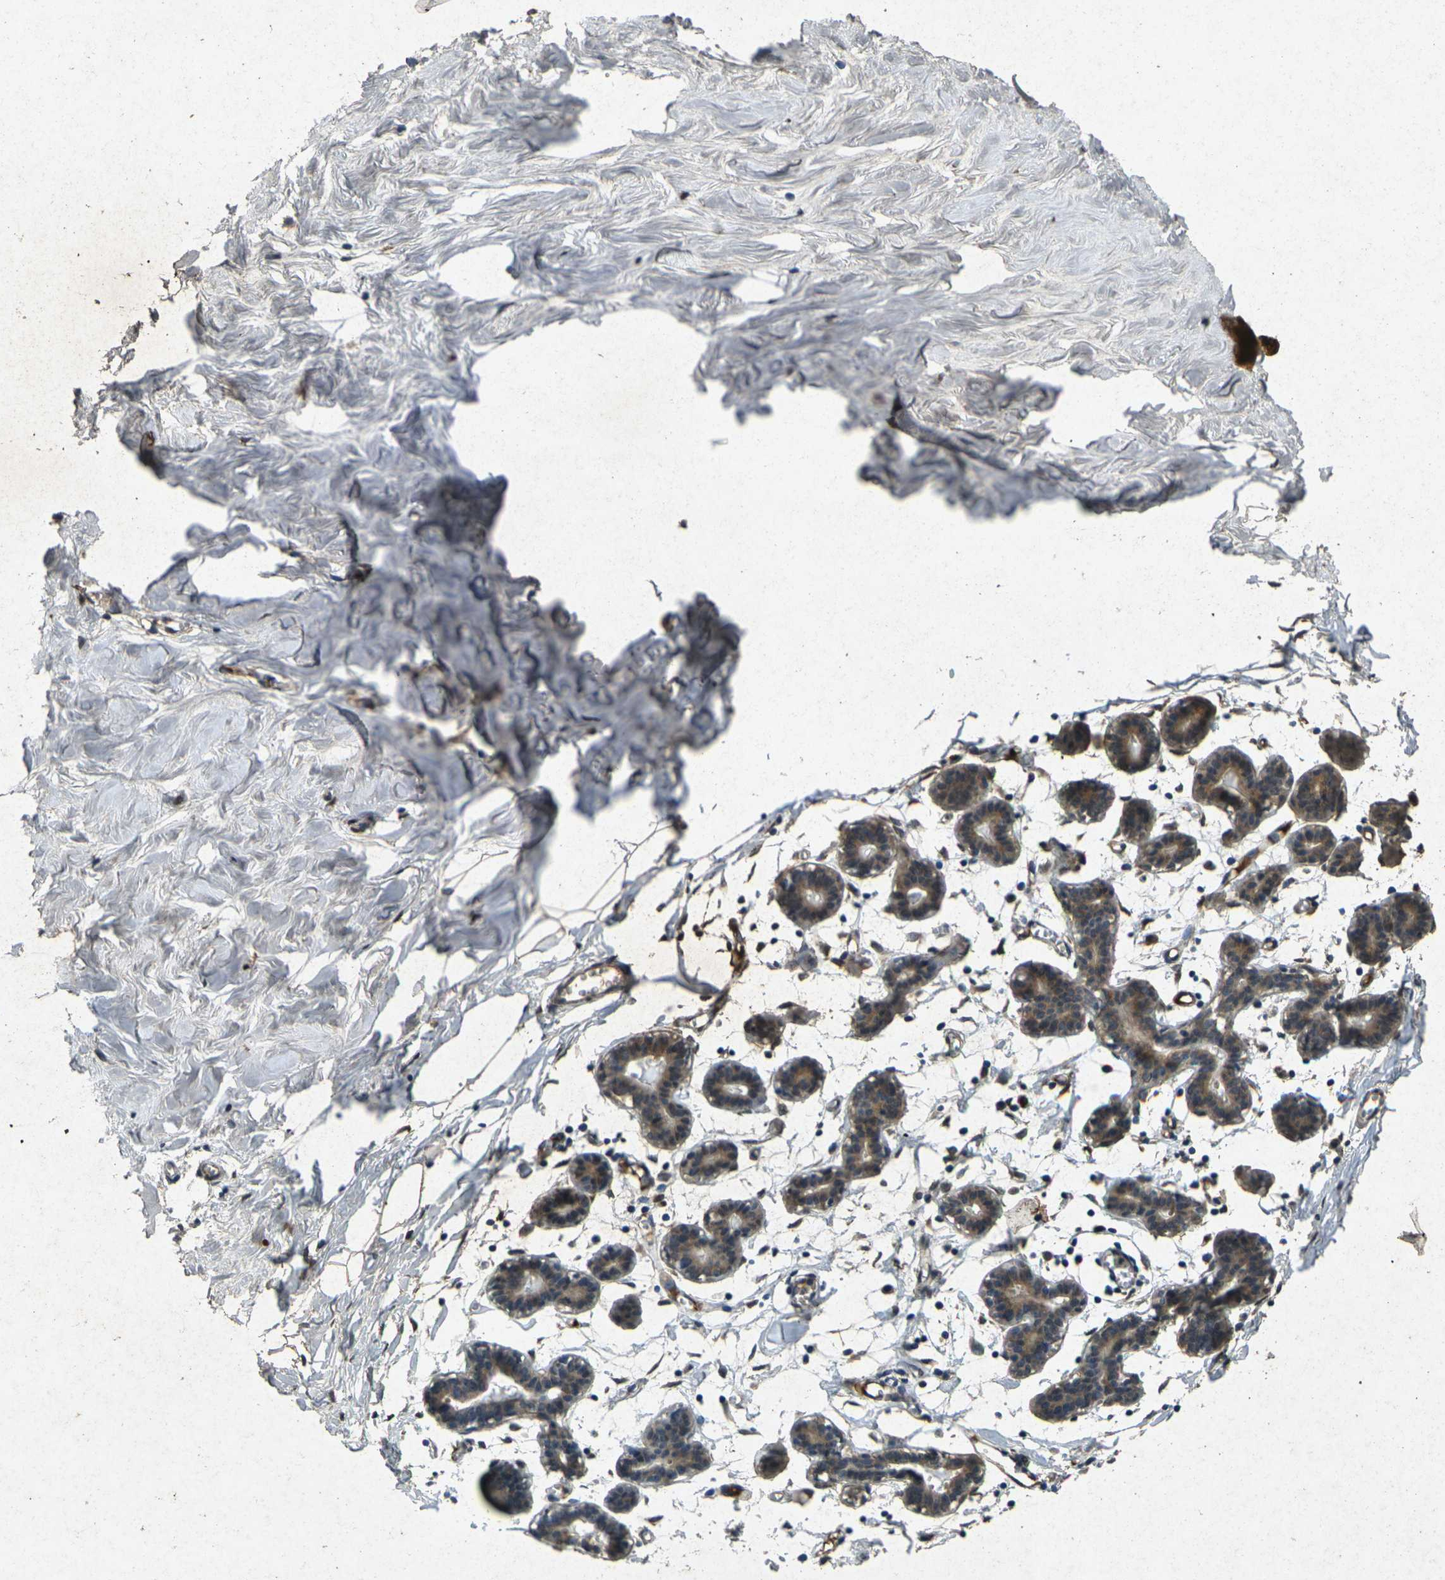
{"staining": {"intensity": "weak", "quantity": "25%-75%", "location": "cytoplasmic/membranous"}, "tissue": "breast", "cell_type": "Adipocytes", "image_type": "normal", "snomed": [{"axis": "morphology", "description": "Normal tissue, NOS"}, {"axis": "topography", "description": "Breast"}], "caption": "A brown stain highlights weak cytoplasmic/membranous expression of a protein in adipocytes of normal breast.", "gene": "RGMA", "patient": {"sex": "female", "age": 27}}